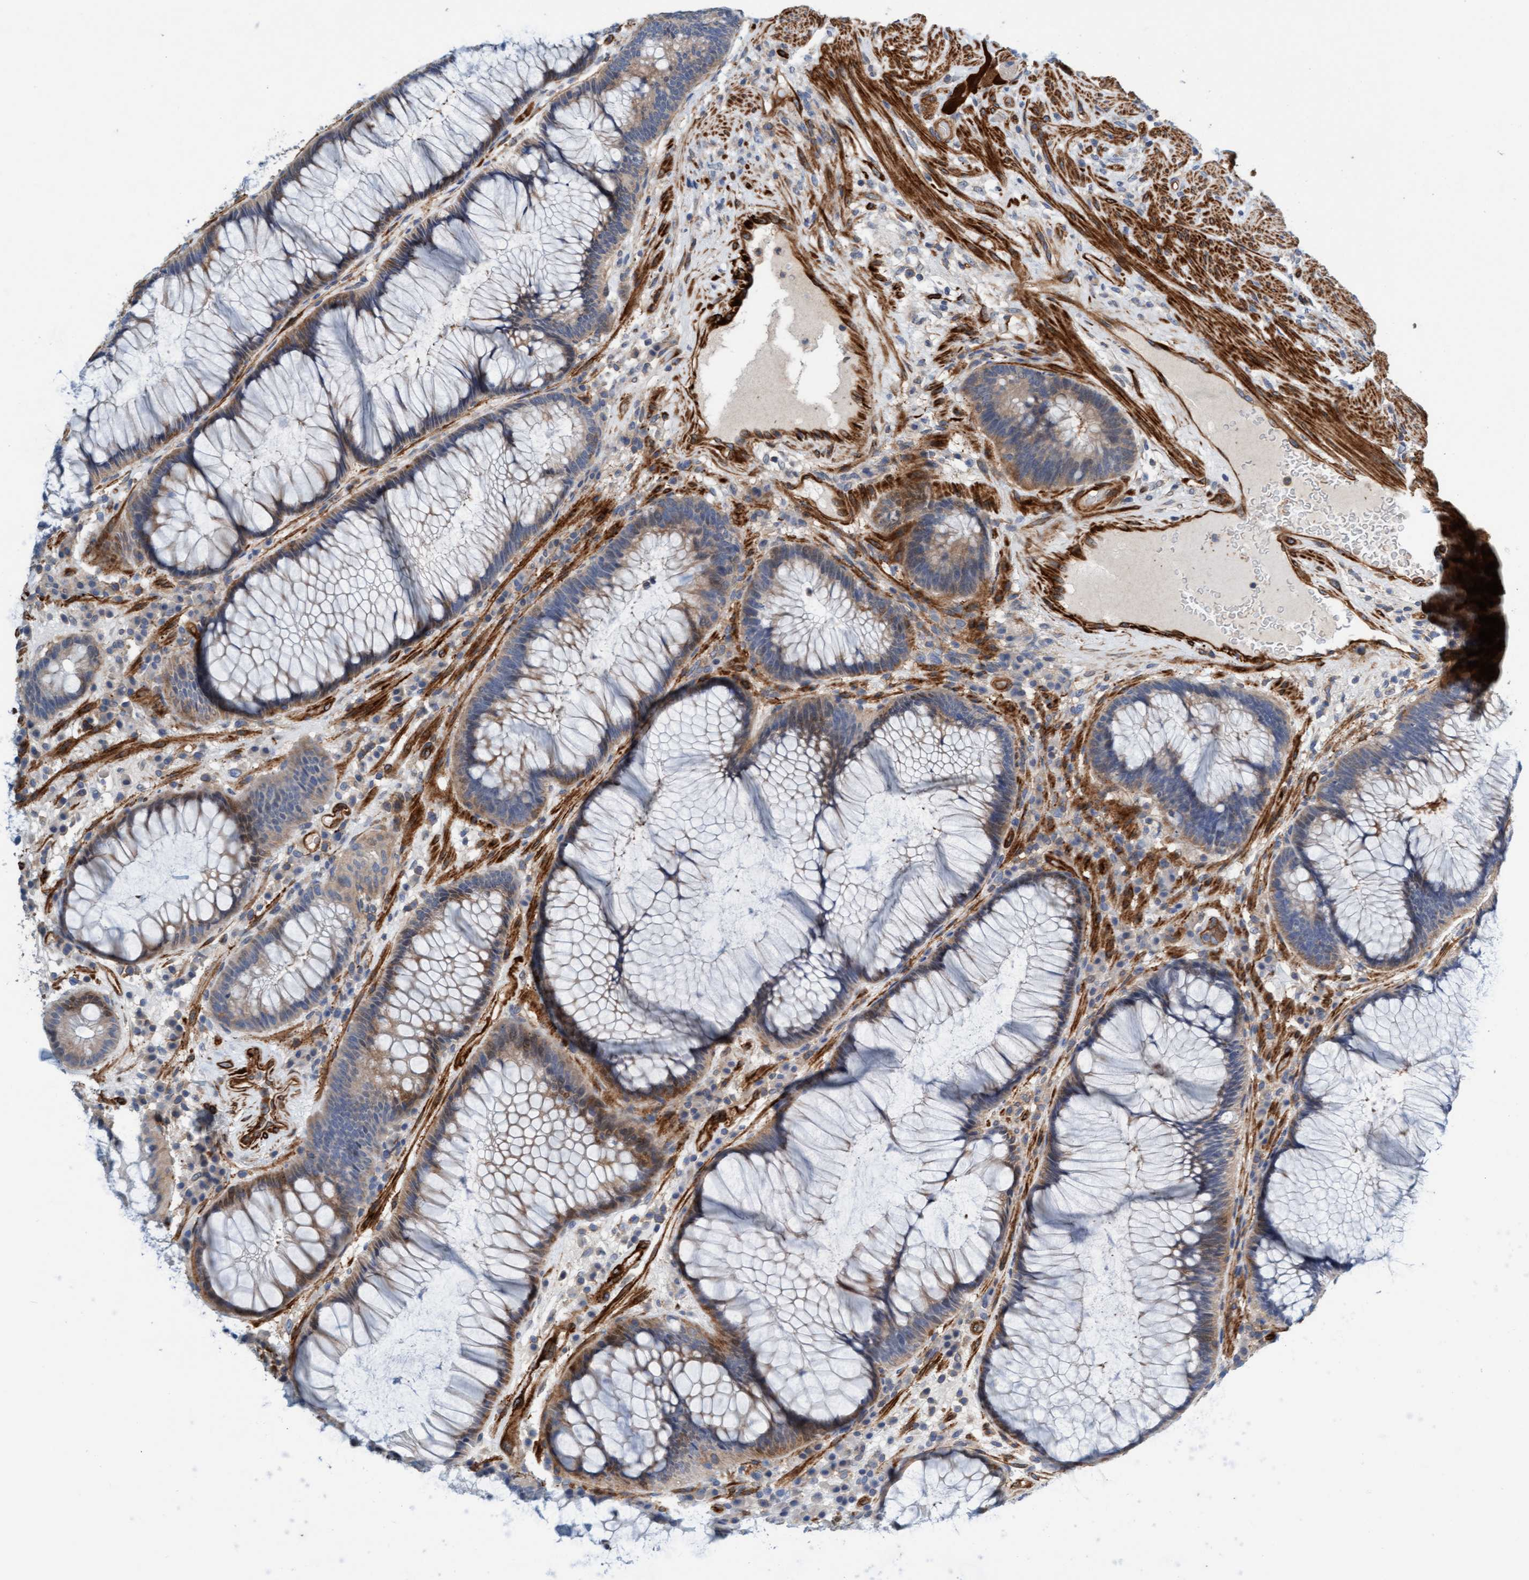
{"staining": {"intensity": "moderate", "quantity": "25%-75%", "location": "cytoplasmic/membranous"}, "tissue": "rectum", "cell_type": "Glandular cells", "image_type": "normal", "snomed": [{"axis": "morphology", "description": "Normal tissue, NOS"}, {"axis": "topography", "description": "Rectum"}], "caption": "IHC (DAB (3,3'-diaminobenzidine)) staining of benign rectum reveals moderate cytoplasmic/membranous protein positivity in about 25%-75% of glandular cells. (DAB (3,3'-diaminobenzidine) = brown stain, brightfield microscopy at high magnification).", "gene": "FMNL3", "patient": {"sex": "male", "age": 51}}